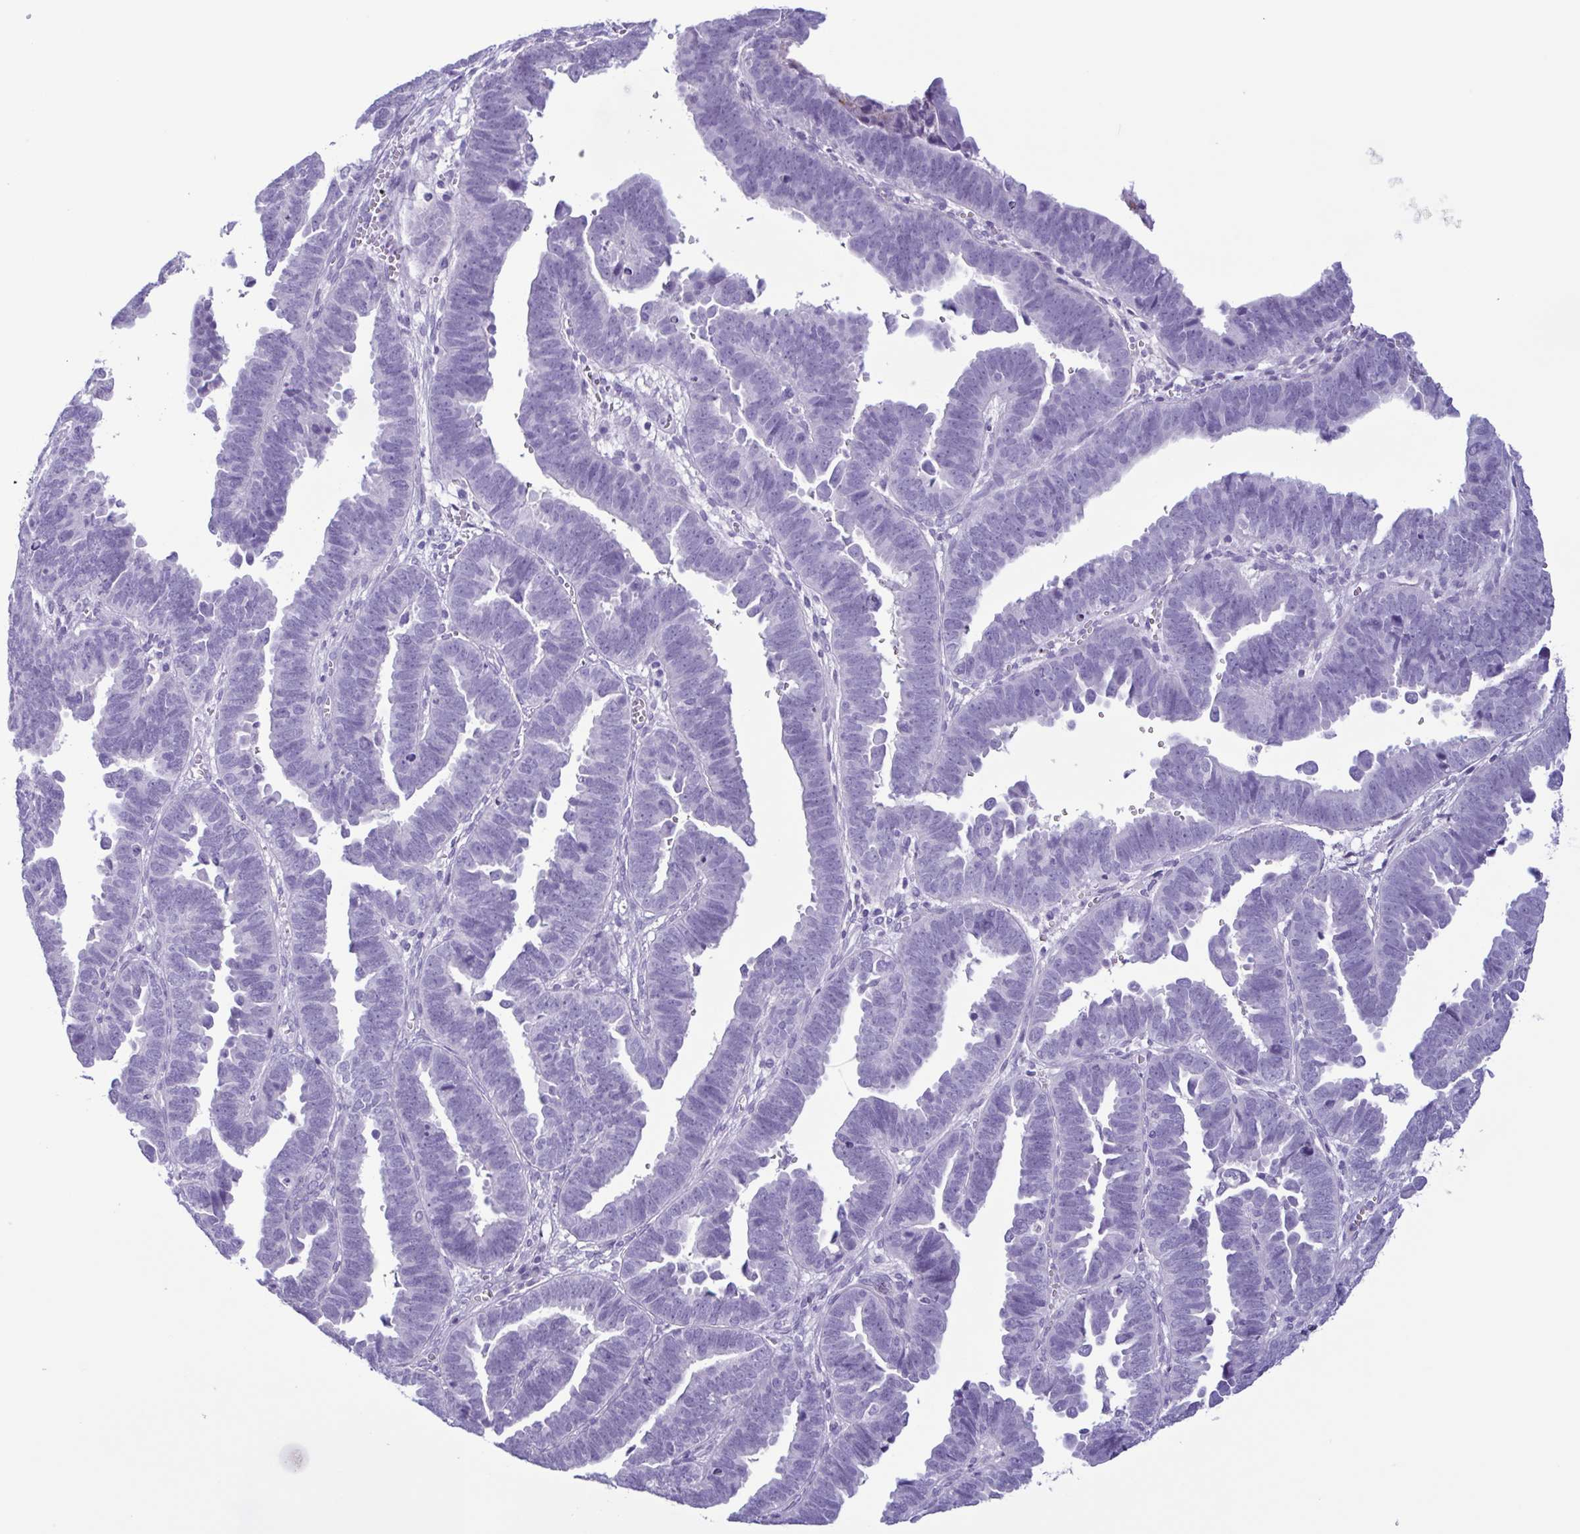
{"staining": {"intensity": "negative", "quantity": "none", "location": "none"}, "tissue": "endometrial cancer", "cell_type": "Tumor cells", "image_type": "cancer", "snomed": [{"axis": "morphology", "description": "Adenocarcinoma, NOS"}, {"axis": "topography", "description": "Endometrium"}], "caption": "Tumor cells are negative for protein expression in human endometrial cancer (adenocarcinoma).", "gene": "LTF", "patient": {"sex": "female", "age": 75}}